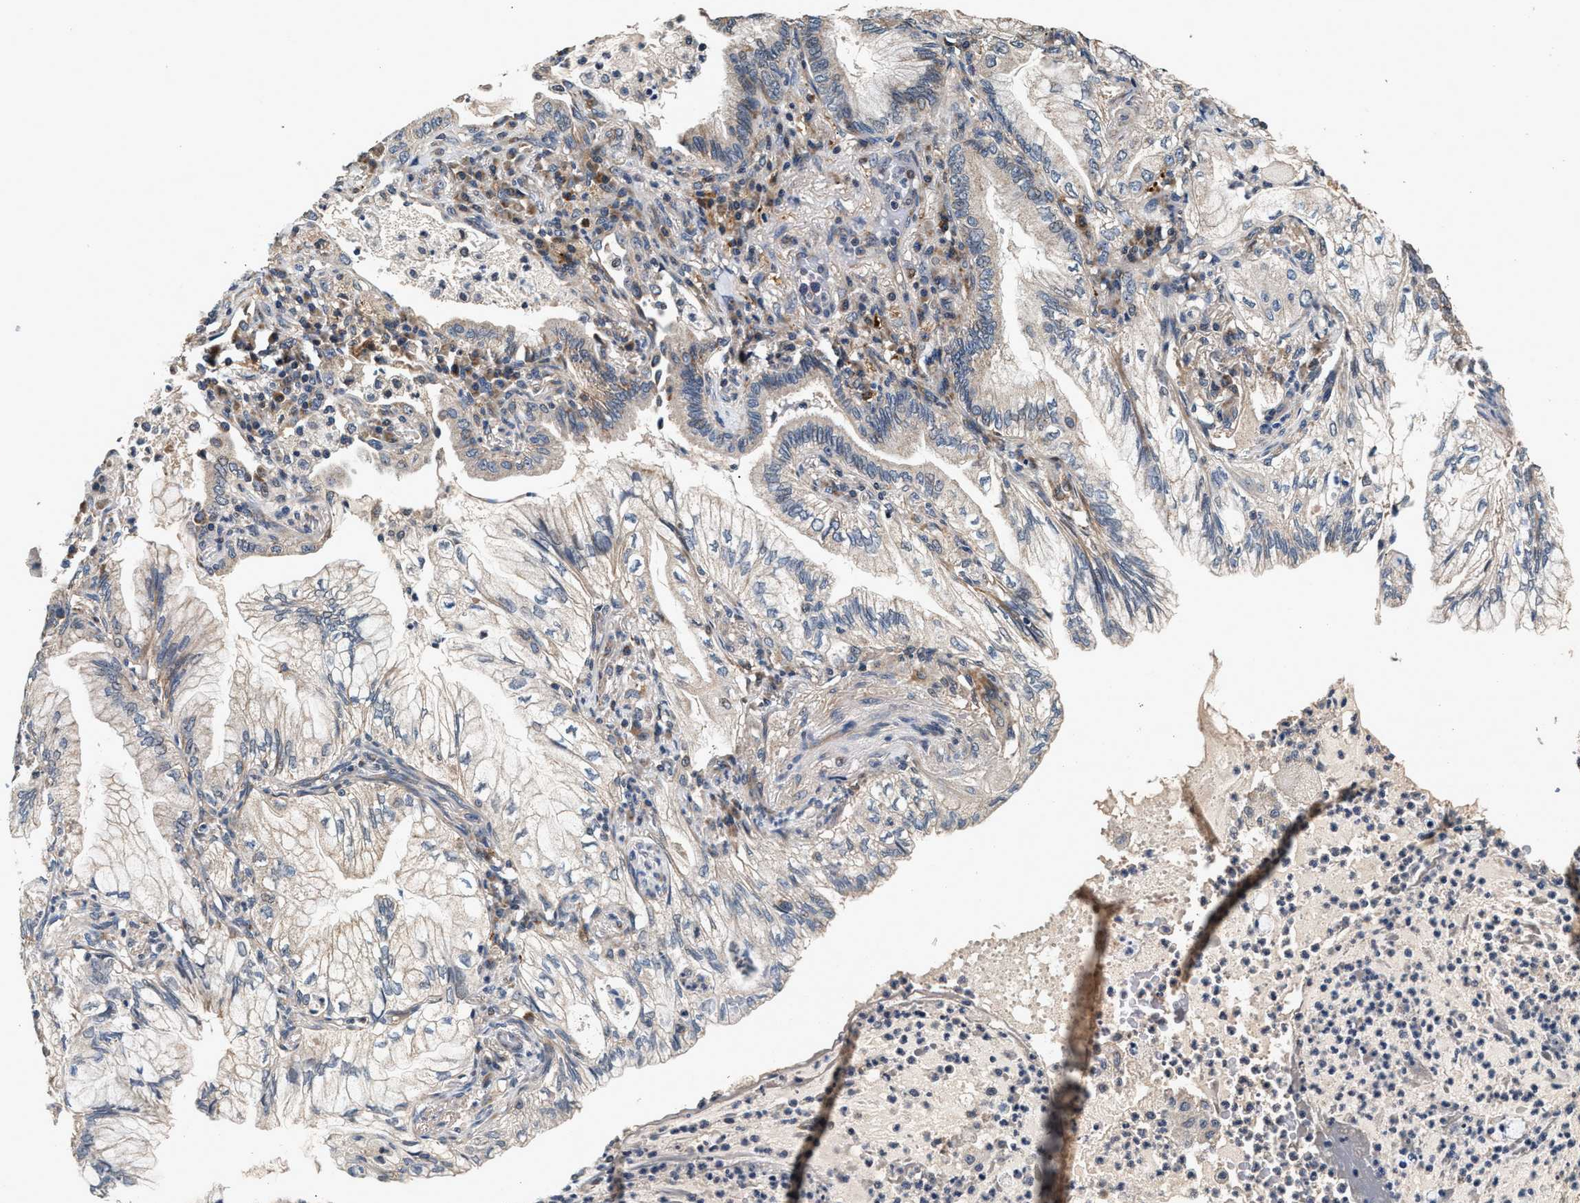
{"staining": {"intensity": "negative", "quantity": "none", "location": "none"}, "tissue": "lung cancer", "cell_type": "Tumor cells", "image_type": "cancer", "snomed": [{"axis": "morphology", "description": "Adenocarcinoma, NOS"}, {"axis": "topography", "description": "Lung"}], "caption": "This is an immunohistochemistry micrograph of human lung cancer. There is no expression in tumor cells.", "gene": "PTGR3", "patient": {"sex": "female", "age": 70}}